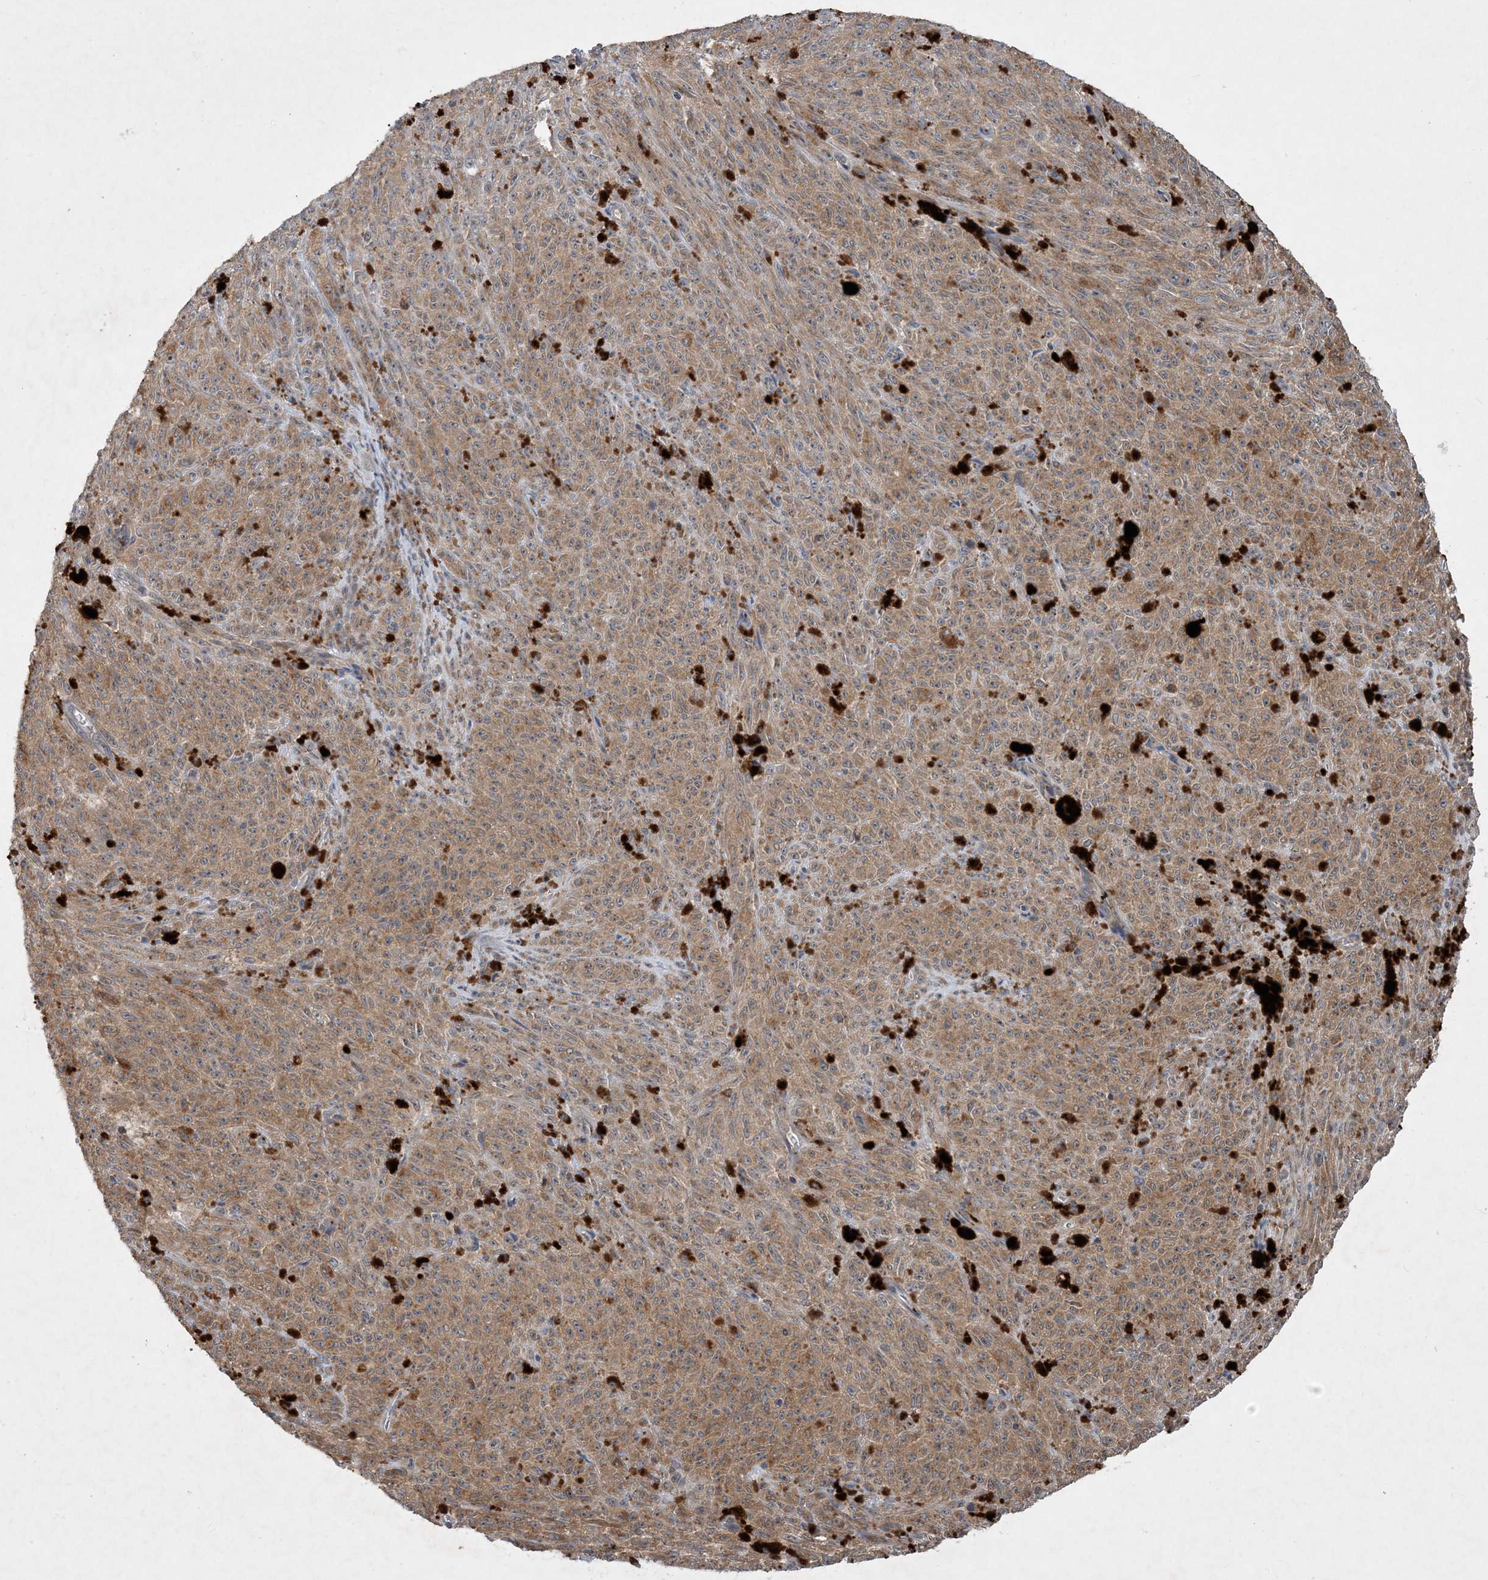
{"staining": {"intensity": "moderate", "quantity": ">75%", "location": "cytoplasmic/membranous"}, "tissue": "melanoma", "cell_type": "Tumor cells", "image_type": "cancer", "snomed": [{"axis": "morphology", "description": "Malignant melanoma, NOS"}, {"axis": "topography", "description": "Skin"}], "caption": "Malignant melanoma stained with a brown dye displays moderate cytoplasmic/membranous positive expression in about >75% of tumor cells.", "gene": "TINAG", "patient": {"sex": "female", "age": 82}}